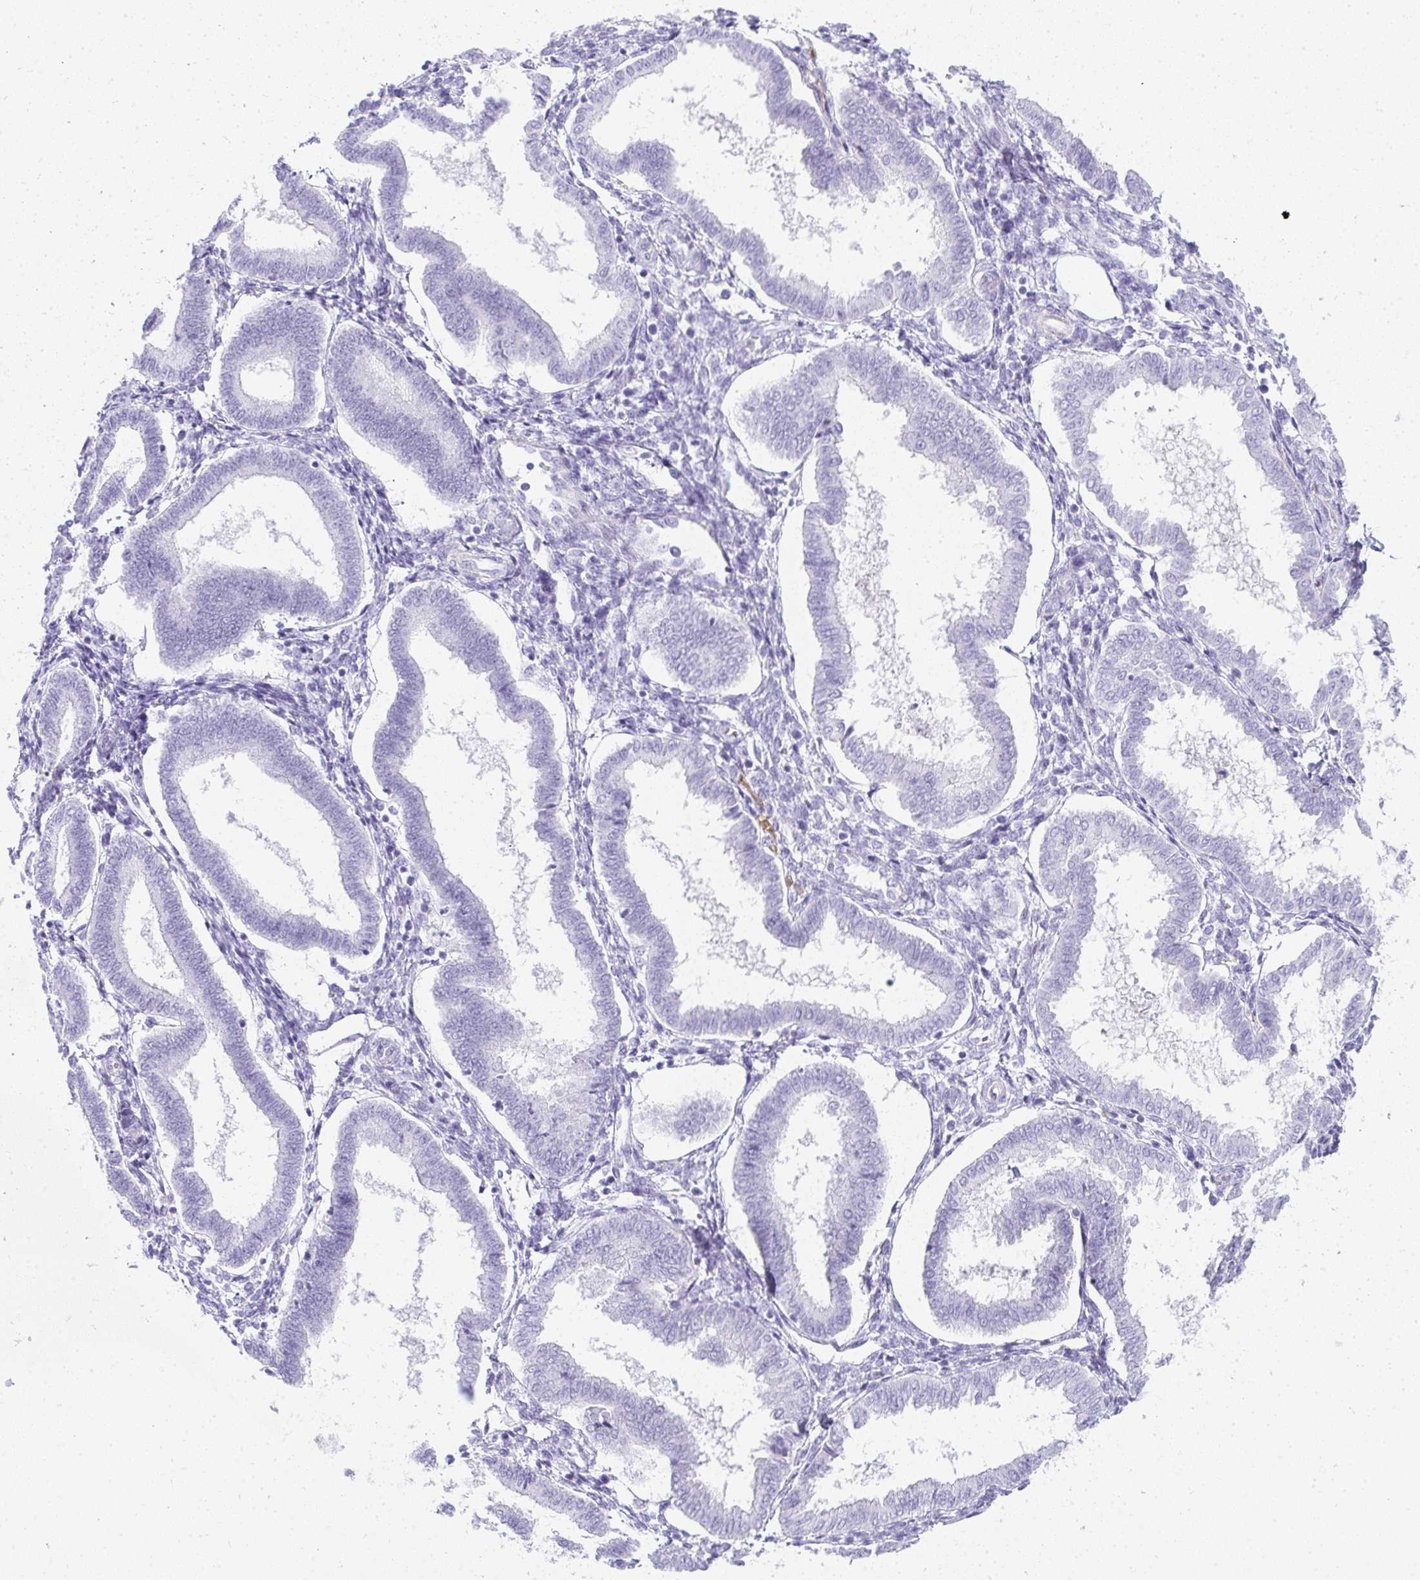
{"staining": {"intensity": "negative", "quantity": "none", "location": "none"}, "tissue": "endometrium", "cell_type": "Cells in endometrial stroma", "image_type": "normal", "snomed": [{"axis": "morphology", "description": "Normal tissue, NOS"}, {"axis": "topography", "description": "Endometrium"}], "caption": "High power microscopy micrograph of an immunohistochemistry (IHC) histopathology image of normal endometrium, revealing no significant staining in cells in endometrial stroma.", "gene": "PRND", "patient": {"sex": "female", "age": 24}}